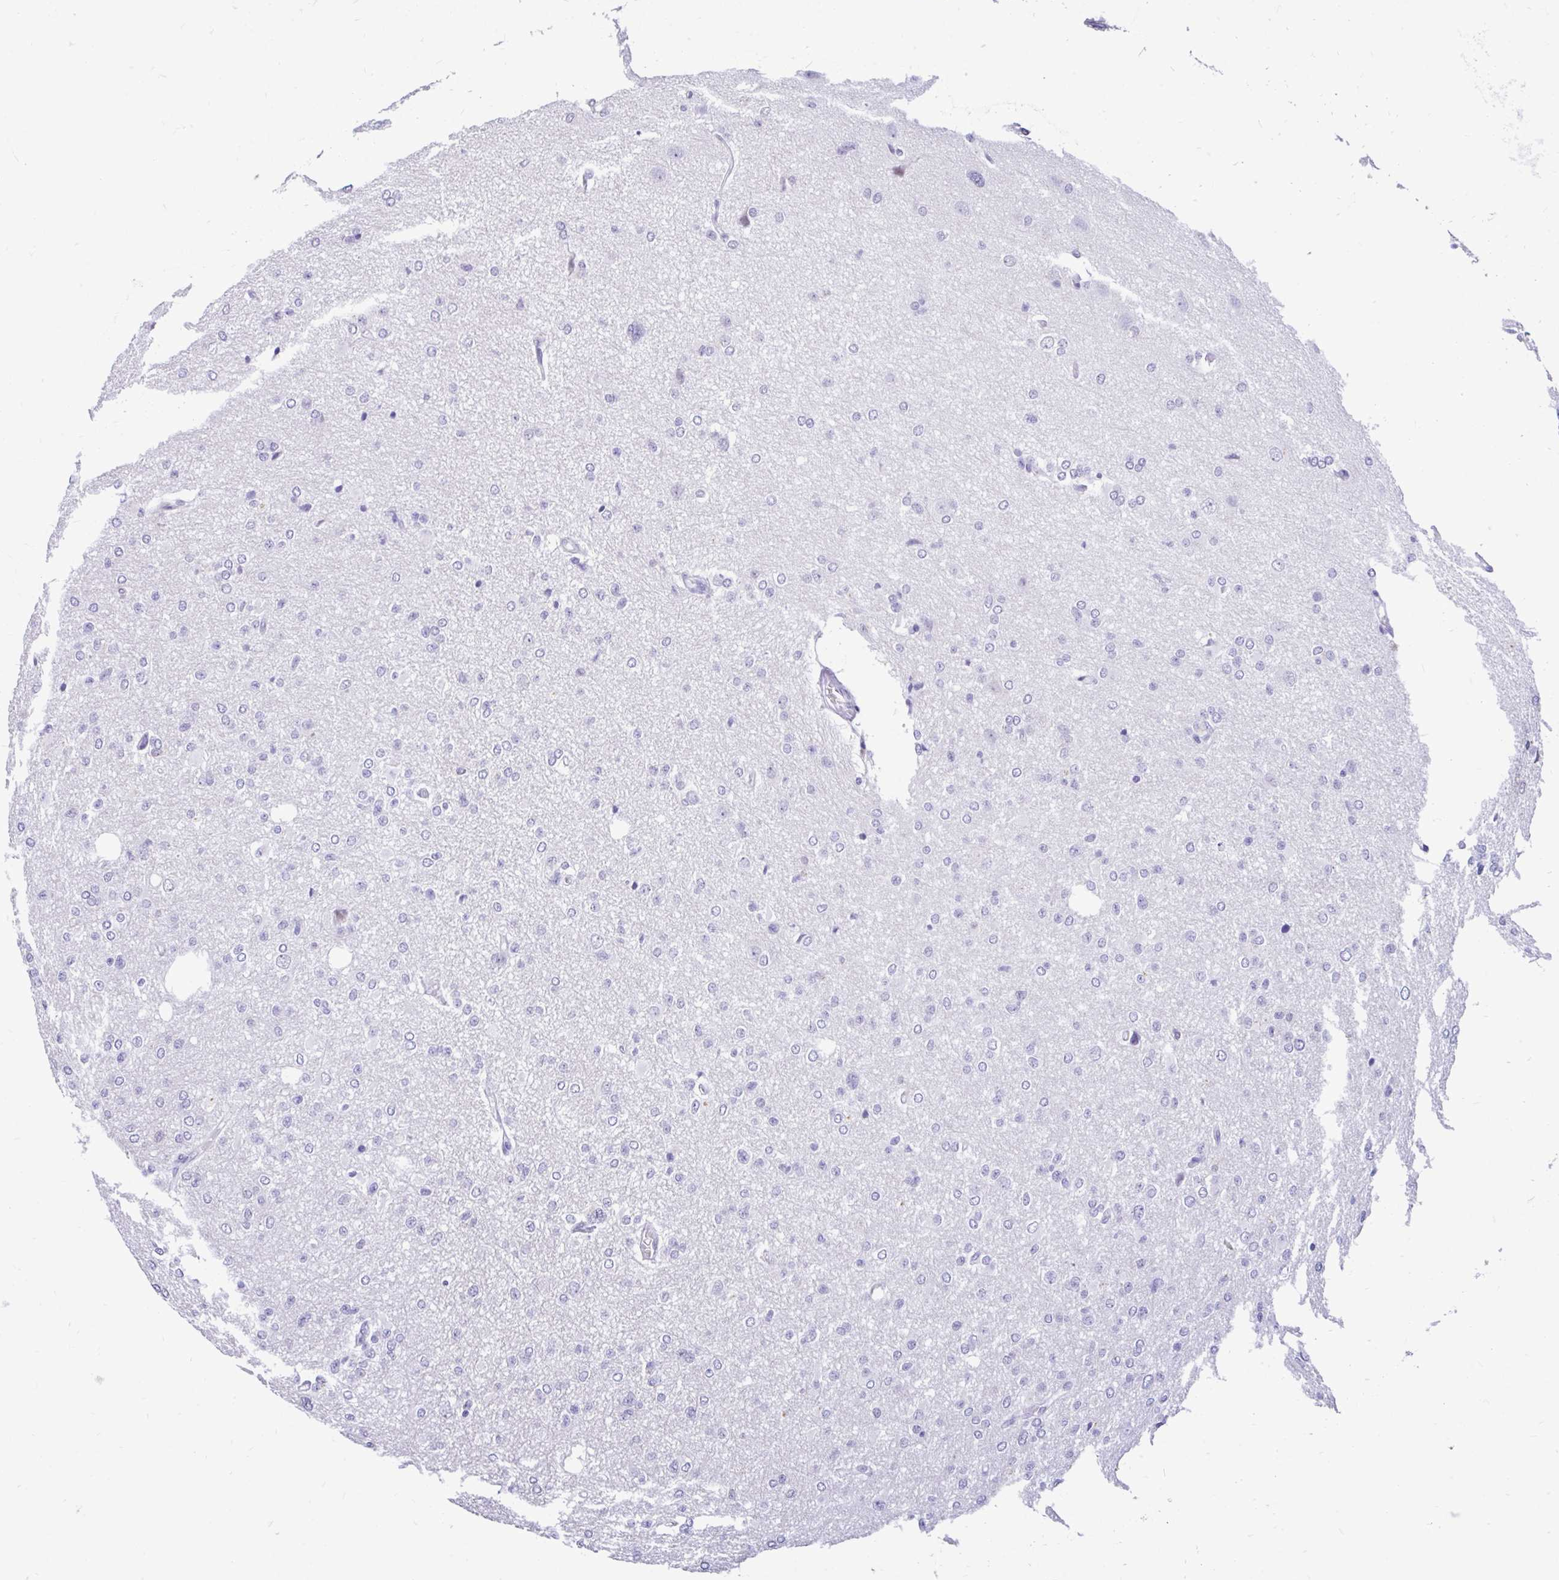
{"staining": {"intensity": "negative", "quantity": "none", "location": "none"}, "tissue": "glioma", "cell_type": "Tumor cells", "image_type": "cancer", "snomed": [{"axis": "morphology", "description": "Glioma, malignant, Low grade"}, {"axis": "topography", "description": "Brain"}], "caption": "An image of malignant low-grade glioma stained for a protein demonstrates no brown staining in tumor cells. (Brightfield microscopy of DAB (3,3'-diaminobenzidine) immunohistochemistry (IHC) at high magnification).", "gene": "GLB1L2", "patient": {"sex": "male", "age": 26}}